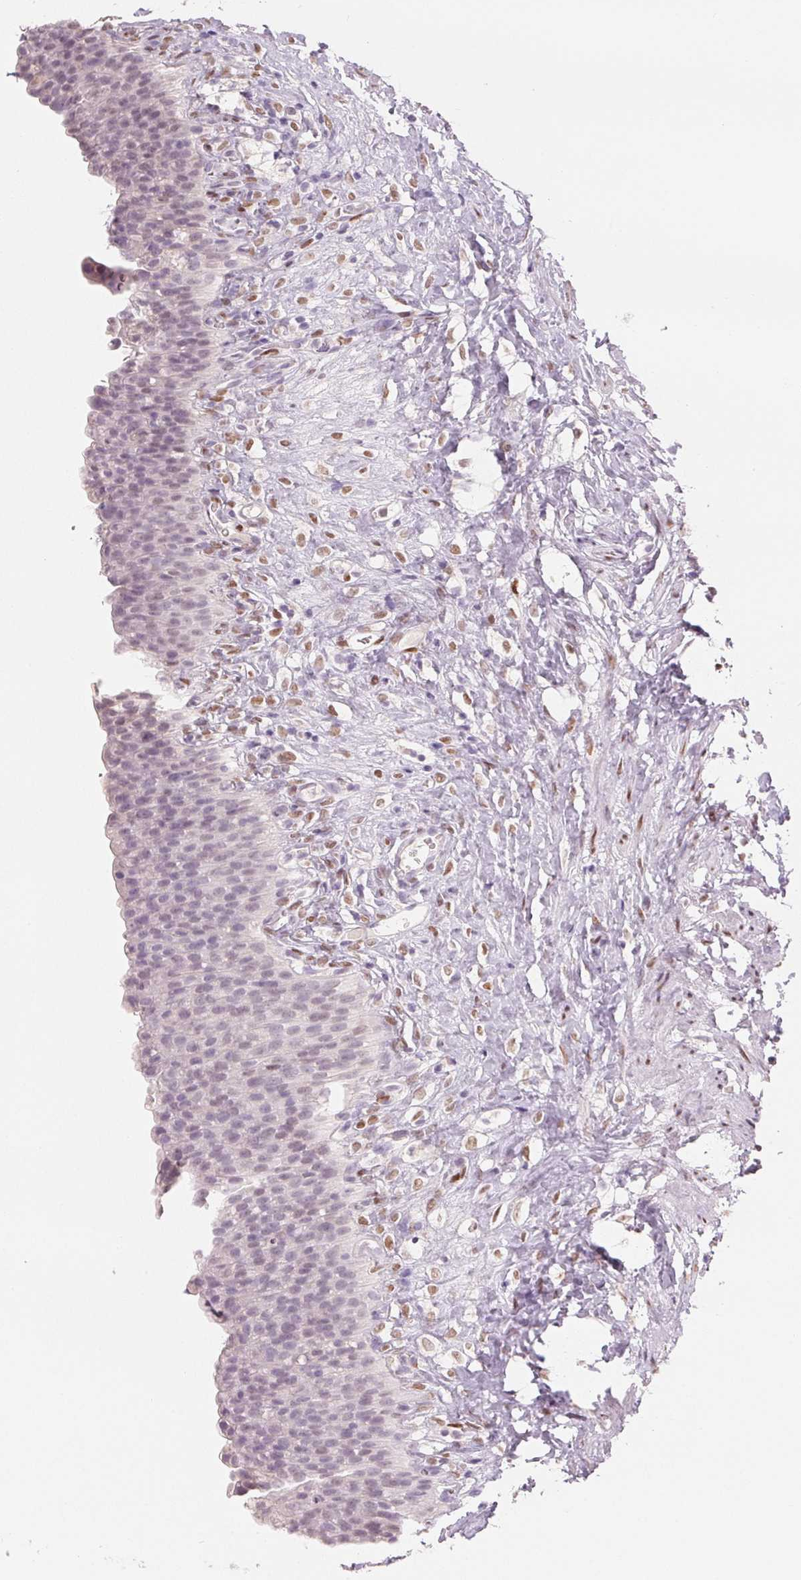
{"staining": {"intensity": "negative", "quantity": "none", "location": "none"}, "tissue": "urinary bladder", "cell_type": "Urothelial cells", "image_type": "normal", "snomed": [{"axis": "morphology", "description": "Normal tissue, NOS"}, {"axis": "topography", "description": "Urinary bladder"}, {"axis": "topography", "description": "Prostate"}], "caption": "DAB immunohistochemical staining of unremarkable urinary bladder shows no significant positivity in urothelial cells.", "gene": "SMARCD3", "patient": {"sex": "male", "age": 76}}